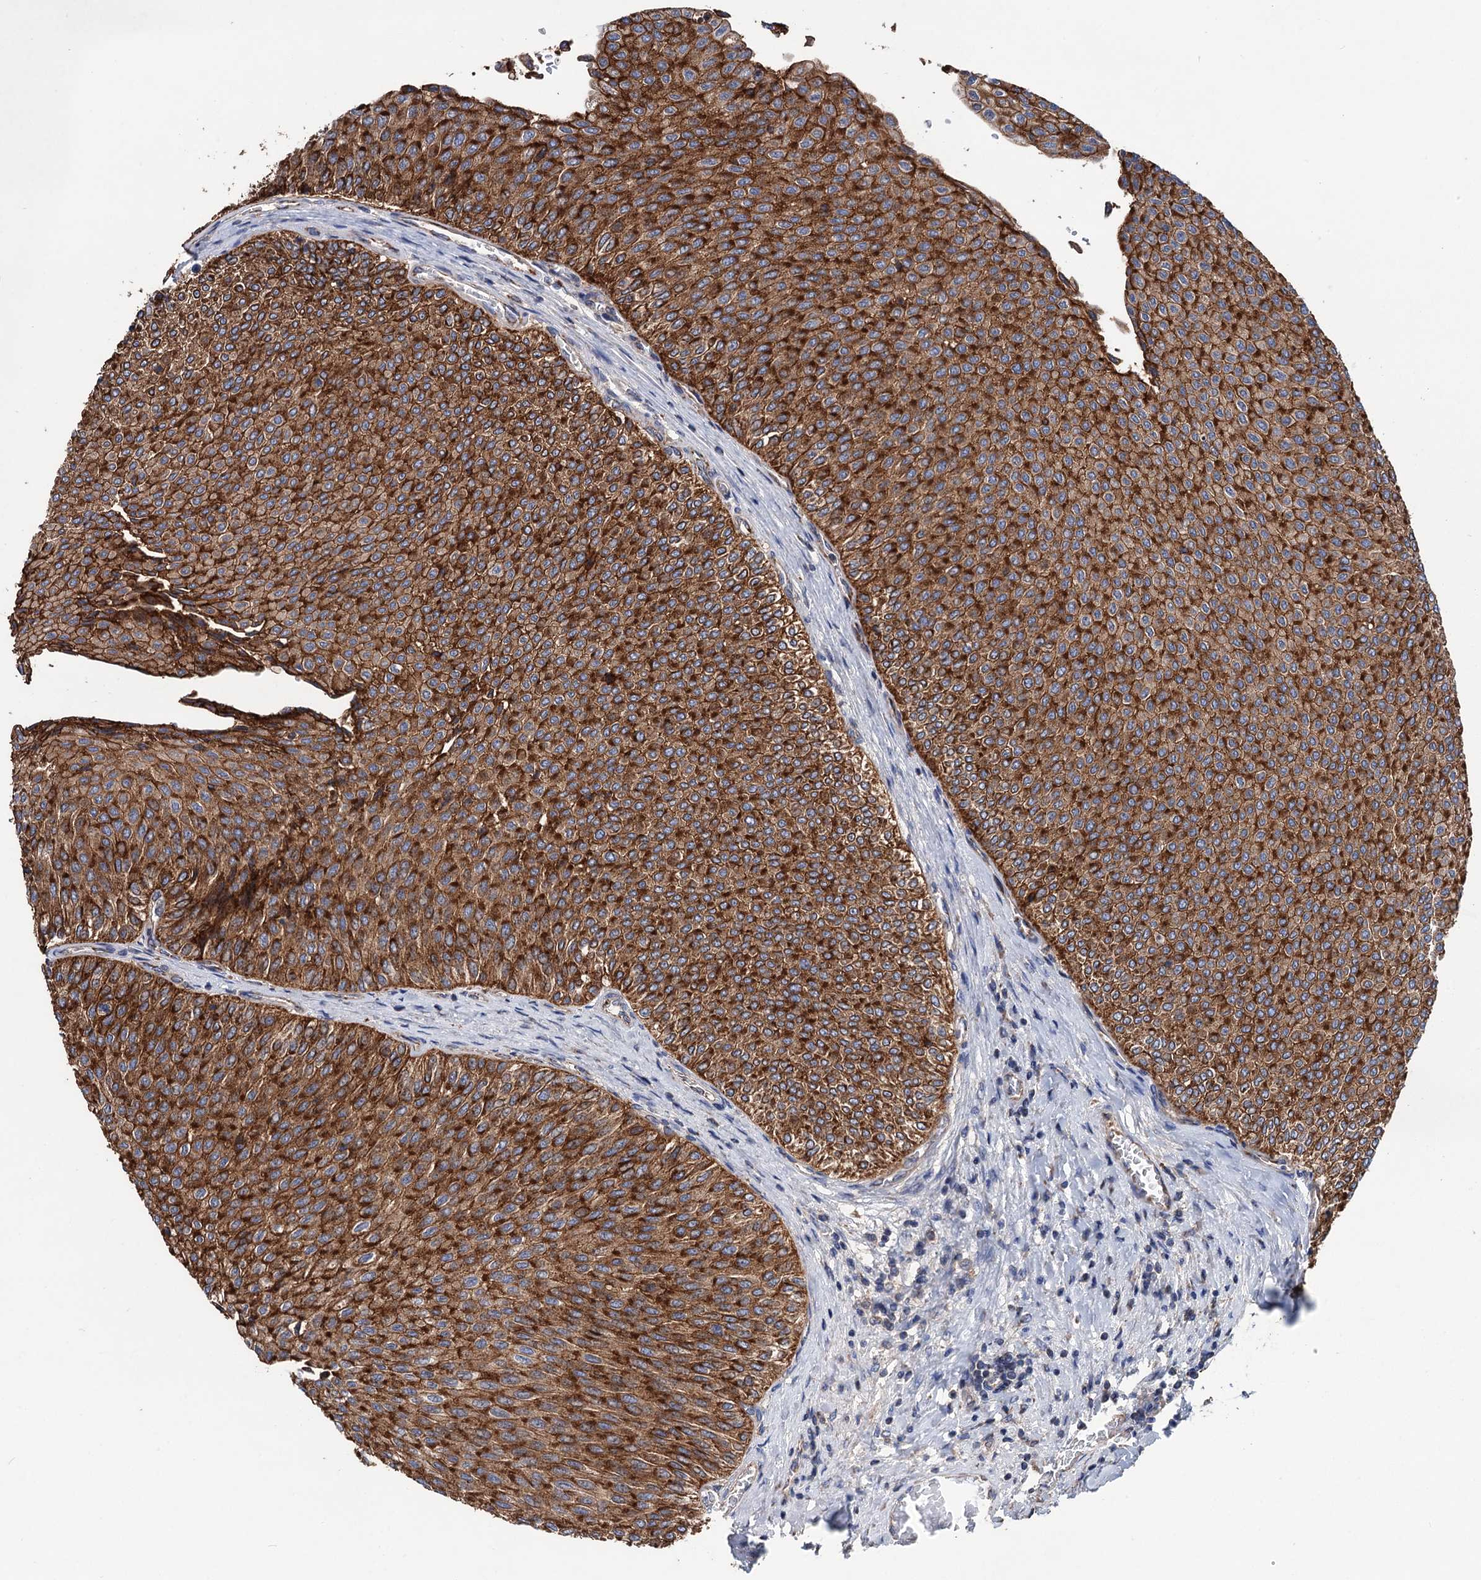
{"staining": {"intensity": "strong", "quantity": ">75%", "location": "cytoplasmic/membranous"}, "tissue": "urothelial cancer", "cell_type": "Tumor cells", "image_type": "cancer", "snomed": [{"axis": "morphology", "description": "Urothelial carcinoma, Low grade"}, {"axis": "topography", "description": "Urinary bladder"}], "caption": "Strong cytoplasmic/membranous staining for a protein is seen in approximately >75% of tumor cells of urothelial cancer using immunohistochemistry (IHC).", "gene": "DGLUCY", "patient": {"sex": "male", "age": 78}}